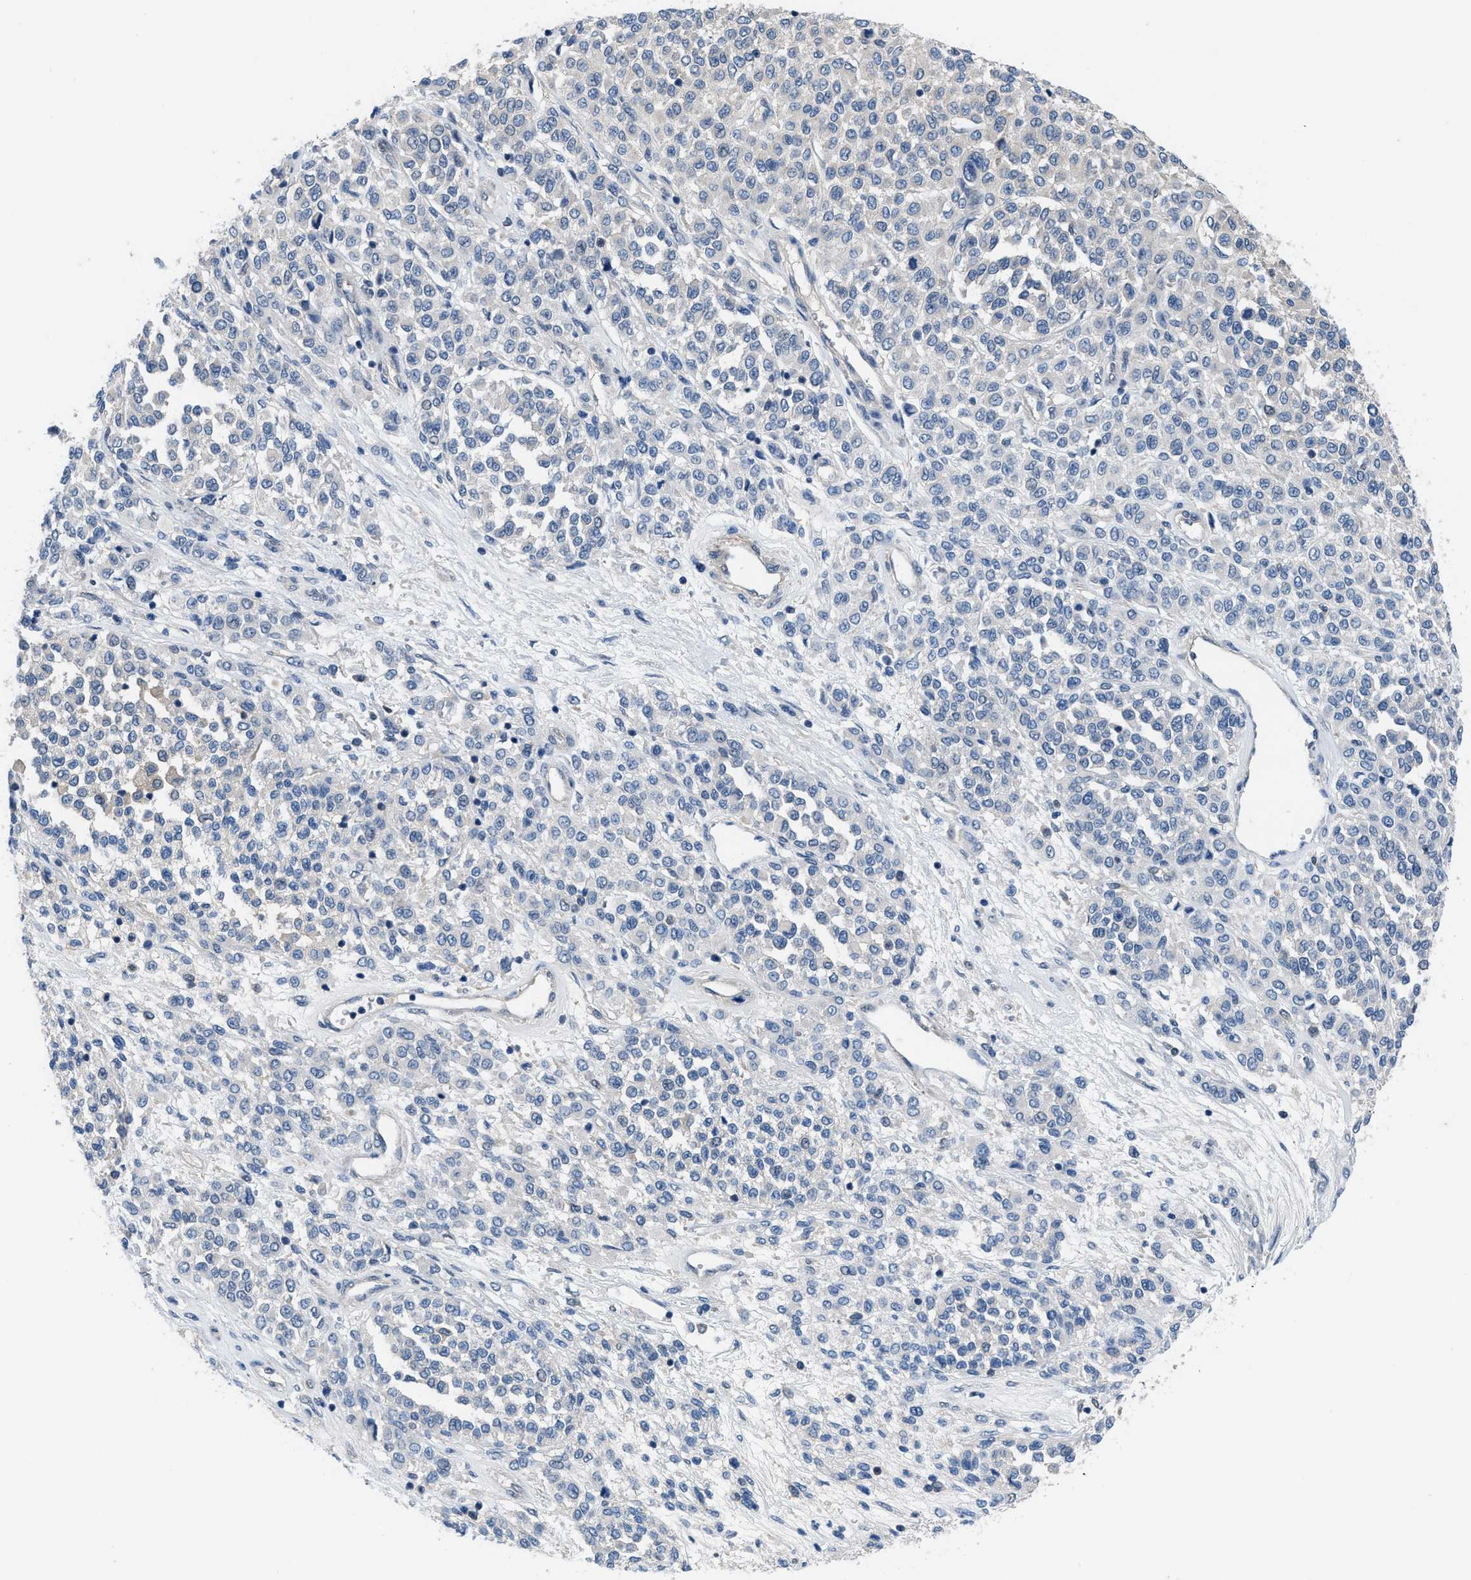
{"staining": {"intensity": "negative", "quantity": "none", "location": "none"}, "tissue": "melanoma", "cell_type": "Tumor cells", "image_type": "cancer", "snomed": [{"axis": "morphology", "description": "Malignant melanoma, Metastatic site"}, {"axis": "topography", "description": "Pancreas"}], "caption": "High magnification brightfield microscopy of melanoma stained with DAB (brown) and counterstained with hematoxylin (blue): tumor cells show no significant expression.", "gene": "NUDT5", "patient": {"sex": "female", "age": 30}}